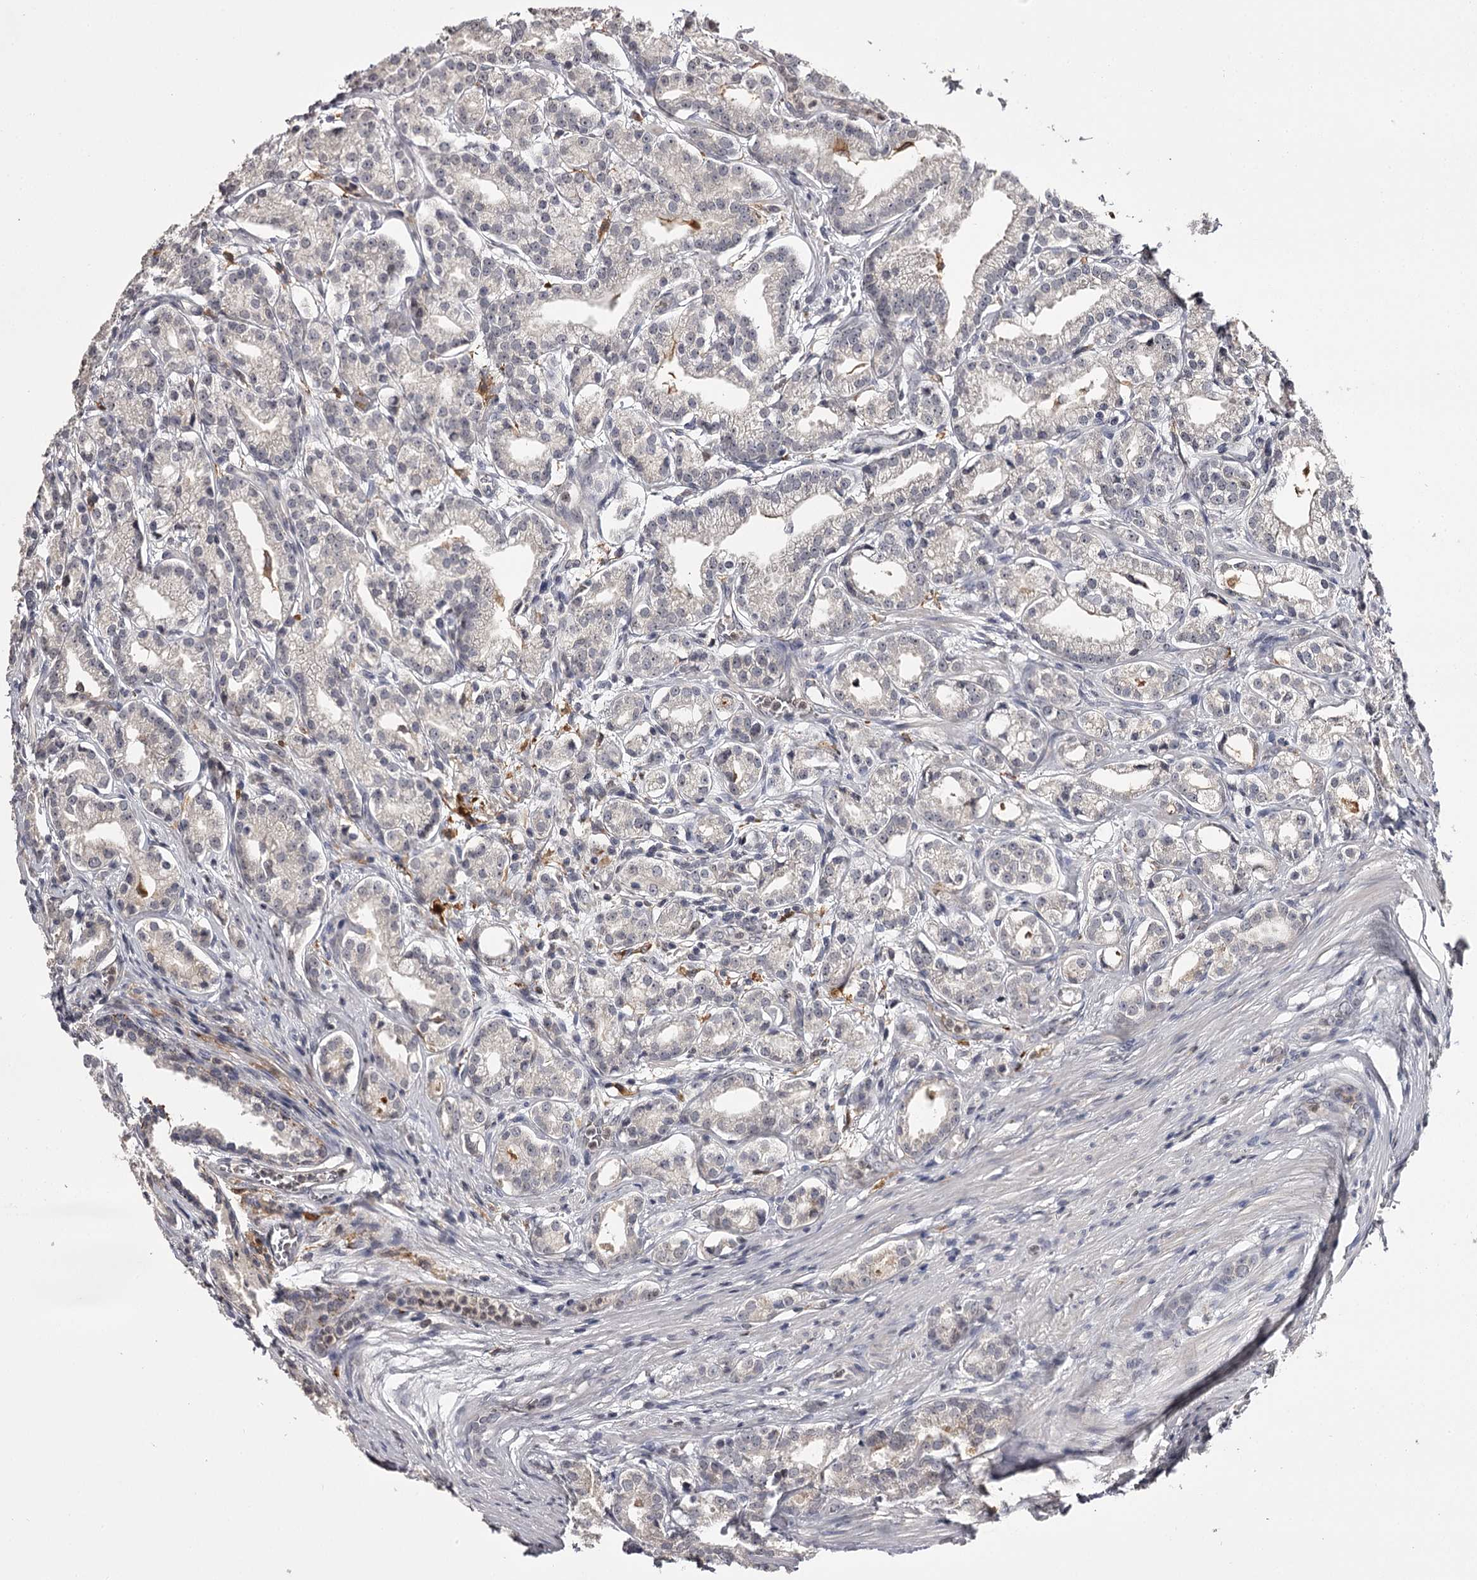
{"staining": {"intensity": "negative", "quantity": "none", "location": "none"}, "tissue": "prostate cancer", "cell_type": "Tumor cells", "image_type": "cancer", "snomed": [{"axis": "morphology", "description": "Adenocarcinoma, High grade"}, {"axis": "topography", "description": "Prostate"}], "caption": "A high-resolution image shows immunohistochemistry staining of prostate cancer (adenocarcinoma (high-grade)), which displays no significant positivity in tumor cells.", "gene": "SLC32A1", "patient": {"sex": "male", "age": 69}}